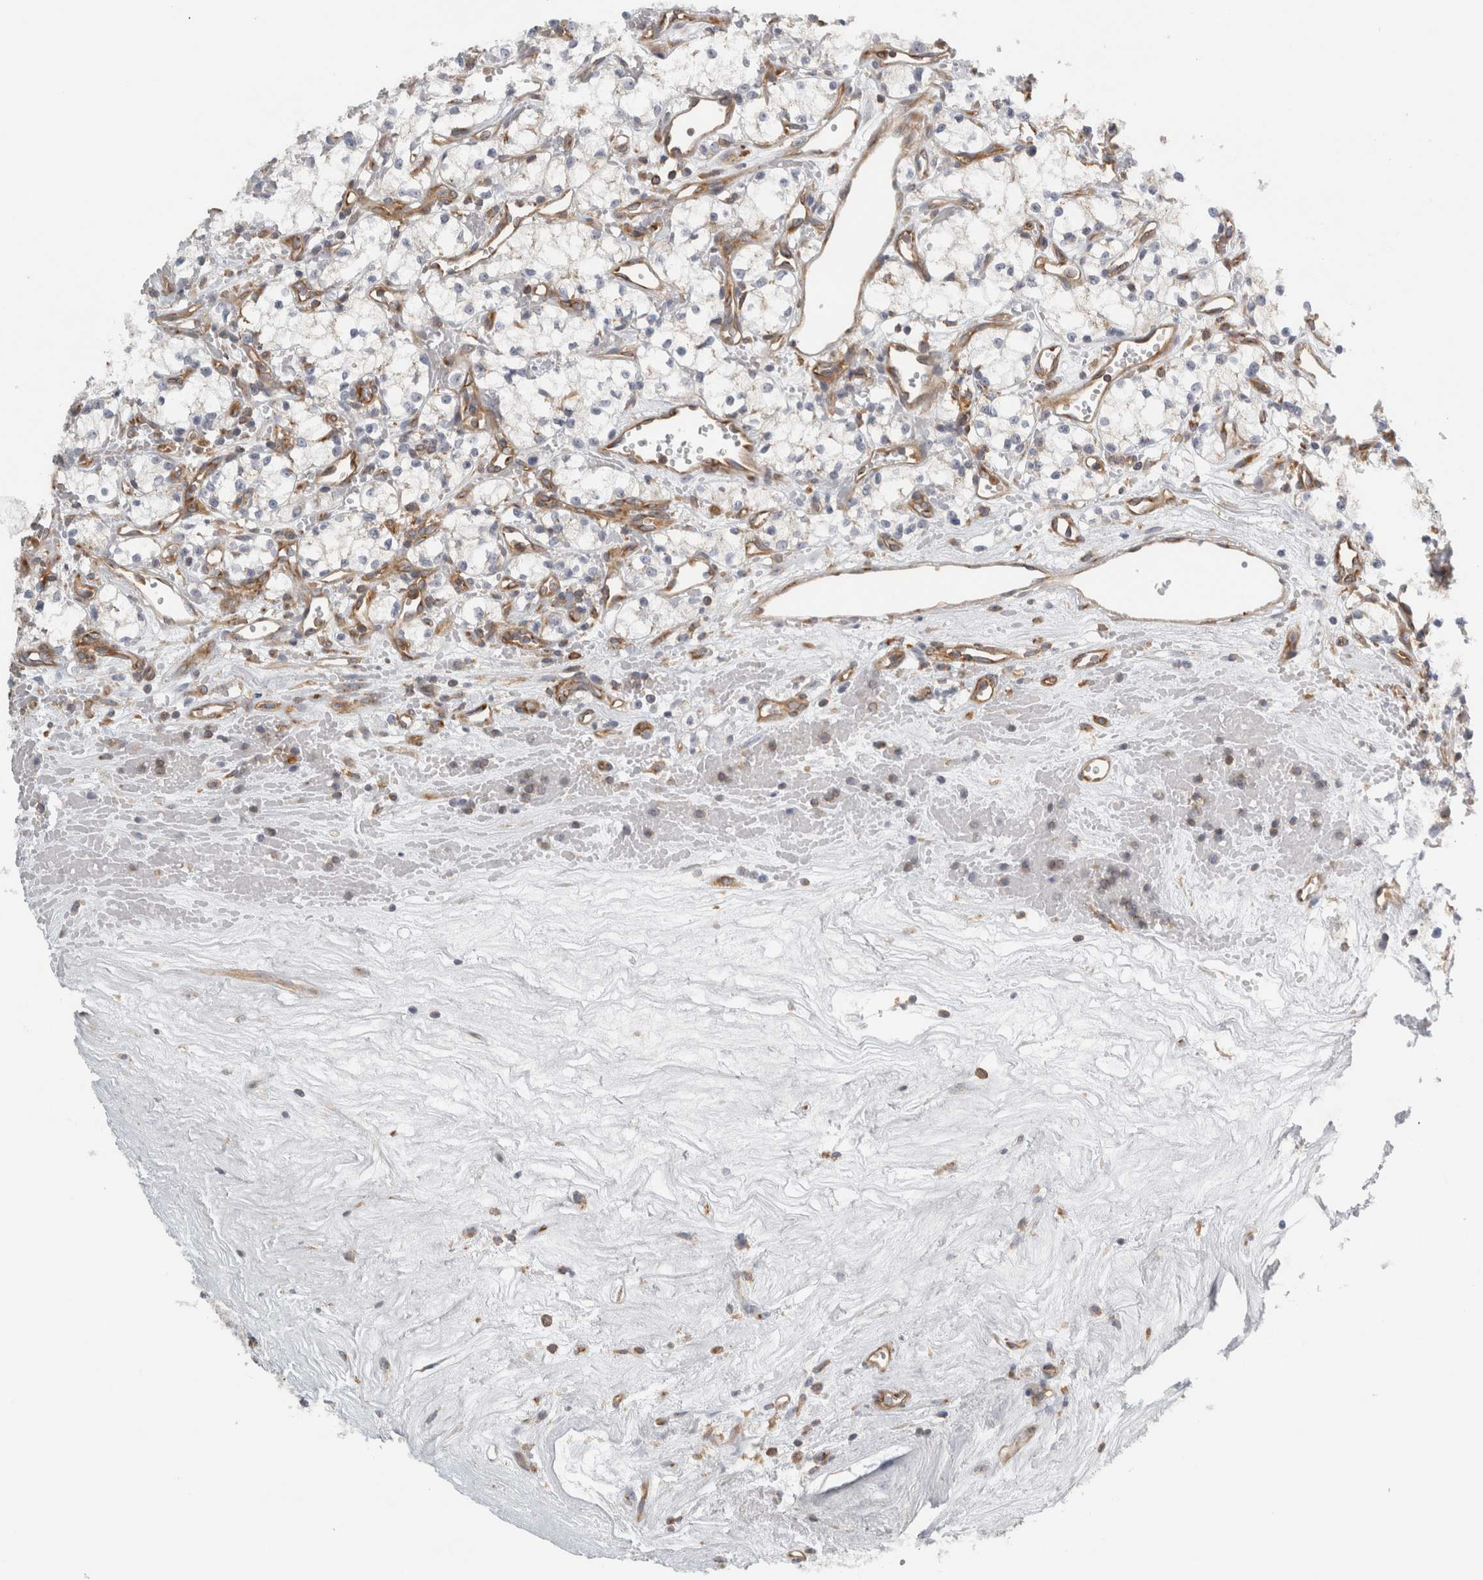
{"staining": {"intensity": "negative", "quantity": "none", "location": "none"}, "tissue": "renal cancer", "cell_type": "Tumor cells", "image_type": "cancer", "snomed": [{"axis": "morphology", "description": "Adenocarcinoma, NOS"}, {"axis": "topography", "description": "Kidney"}], "caption": "The immunohistochemistry (IHC) image has no significant expression in tumor cells of renal adenocarcinoma tissue. (DAB (3,3'-diaminobenzidine) immunohistochemistry with hematoxylin counter stain).", "gene": "PEX6", "patient": {"sex": "male", "age": 59}}